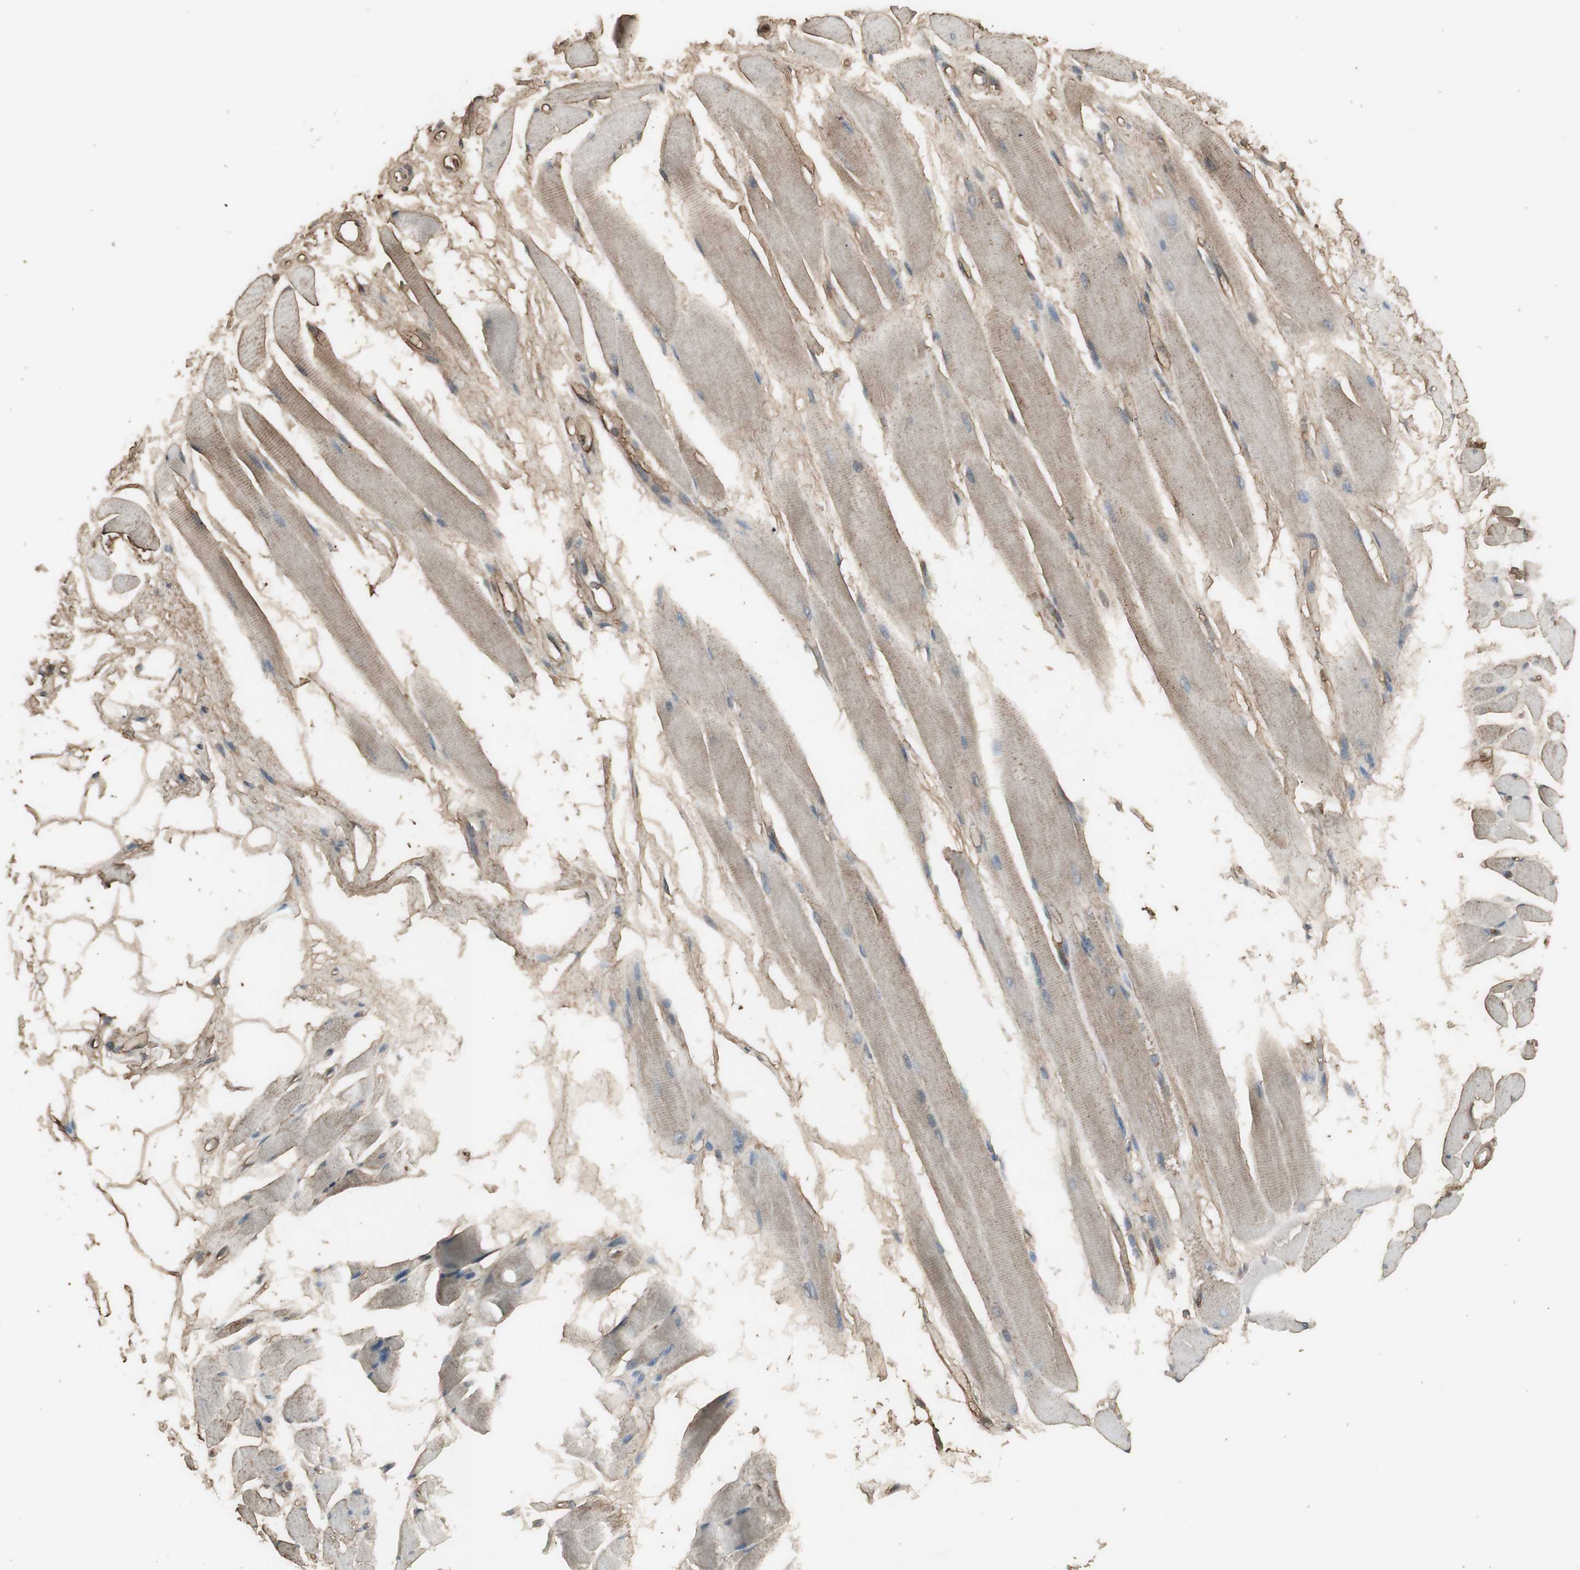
{"staining": {"intensity": "moderate", "quantity": ">75%", "location": "cytoplasmic/membranous"}, "tissue": "skeletal muscle", "cell_type": "Myocytes", "image_type": "normal", "snomed": [{"axis": "morphology", "description": "Normal tissue, NOS"}, {"axis": "topography", "description": "Skeletal muscle"}, {"axis": "topography", "description": "Oral tissue"}, {"axis": "topography", "description": "Peripheral nerve tissue"}], "caption": "Immunohistochemical staining of normal human skeletal muscle shows medium levels of moderate cytoplasmic/membranous staining in about >75% of myocytes. The protein of interest is stained brown, and the nuclei are stained in blue (DAB IHC with brightfield microscopy, high magnification).", "gene": "MMP14", "patient": {"sex": "female", "age": 84}}